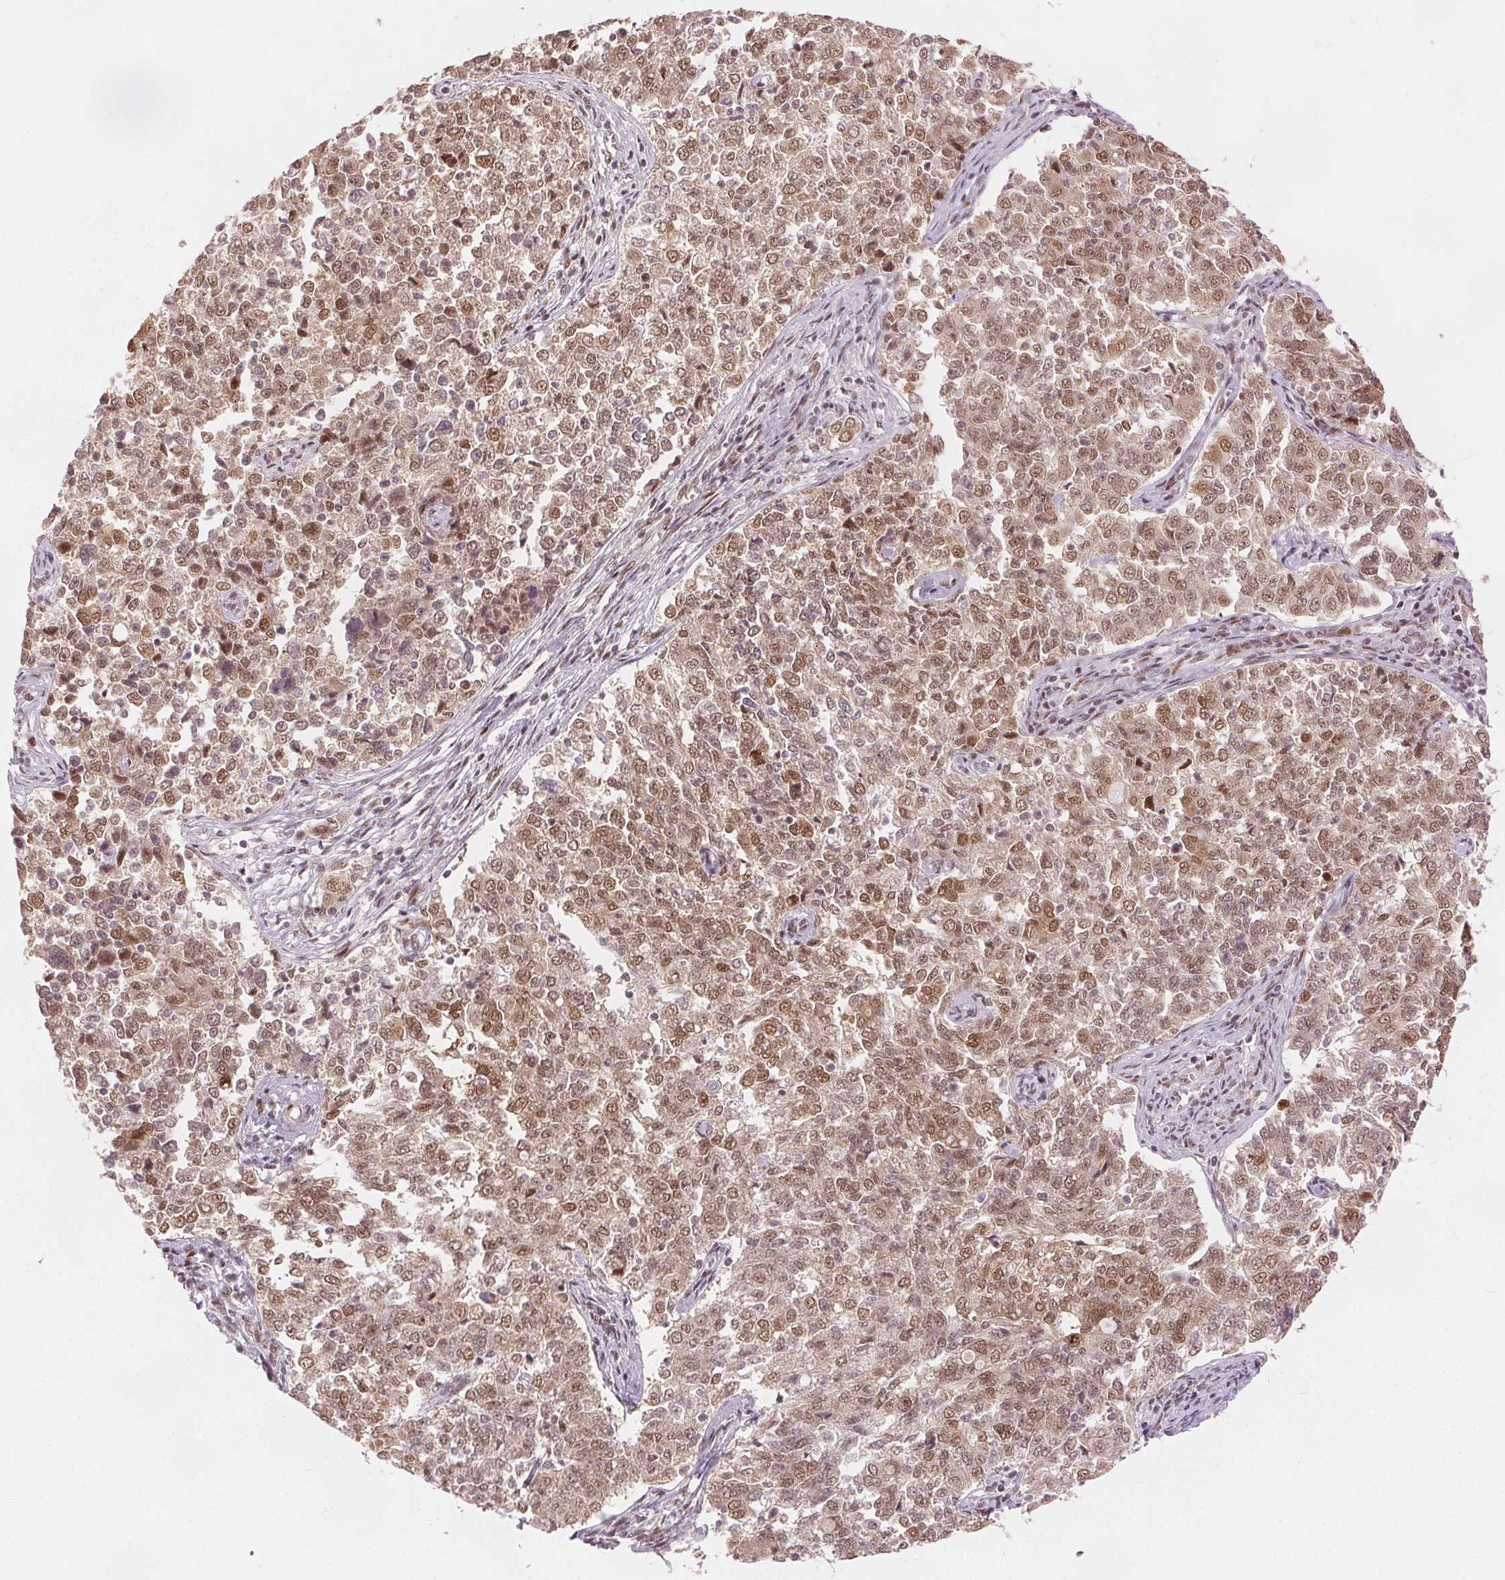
{"staining": {"intensity": "moderate", "quantity": ">75%", "location": "nuclear"}, "tissue": "endometrial cancer", "cell_type": "Tumor cells", "image_type": "cancer", "snomed": [{"axis": "morphology", "description": "Adenocarcinoma, NOS"}, {"axis": "topography", "description": "Endometrium"}], "caption": "Approximately >75% of tumor cells in endometrial cancer (adenocarcinoma) reveal moderate nuclear protein staining as visualized by brown immunohistochemical staining.", "gene": "ZNF703", "patient": {"sex": "female", "age": 43}}